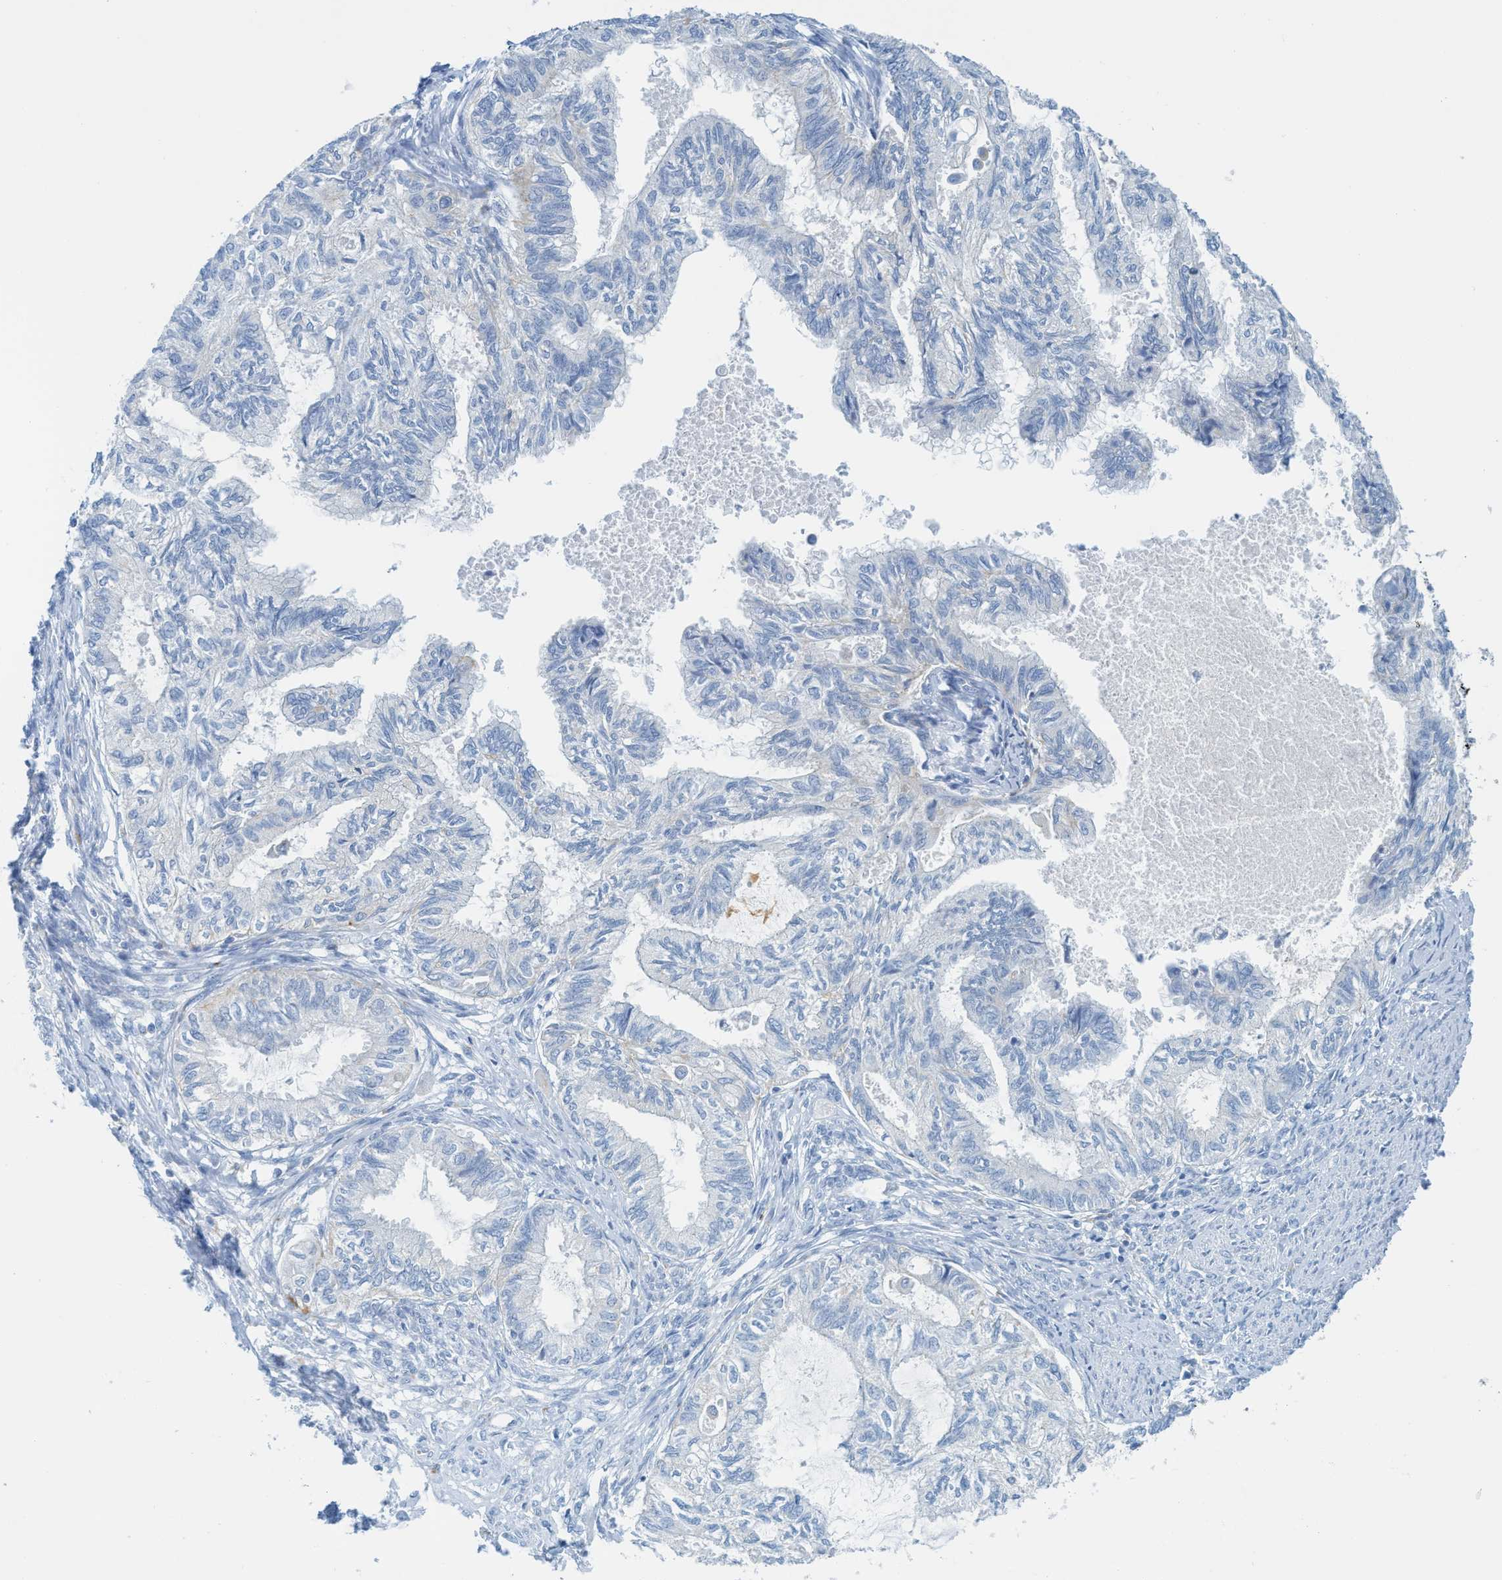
{"staining": {"intensity": "negative", "quantity": "none", "location": "none"}, "tissue": "cervical cancer", "cell_type": "Tumor cells", "image_type": "cancer", "snomed": [{"axis": "morphology", "description": "Normal tissue, NOS"}, {"axis": "morphology", "description": "Adenocarcinoma, NOS"}, {"axis": "topography", "description": "Cervix"}, {"axis": "topography", "description": "Endometrium"}], "caption": "Adenocarcinoma (cervical) stained for a protein using IHC demonstrates no staining tumor cells.", "gene": "C21orf62", "patient": {"sex": "female", "age": 86}}